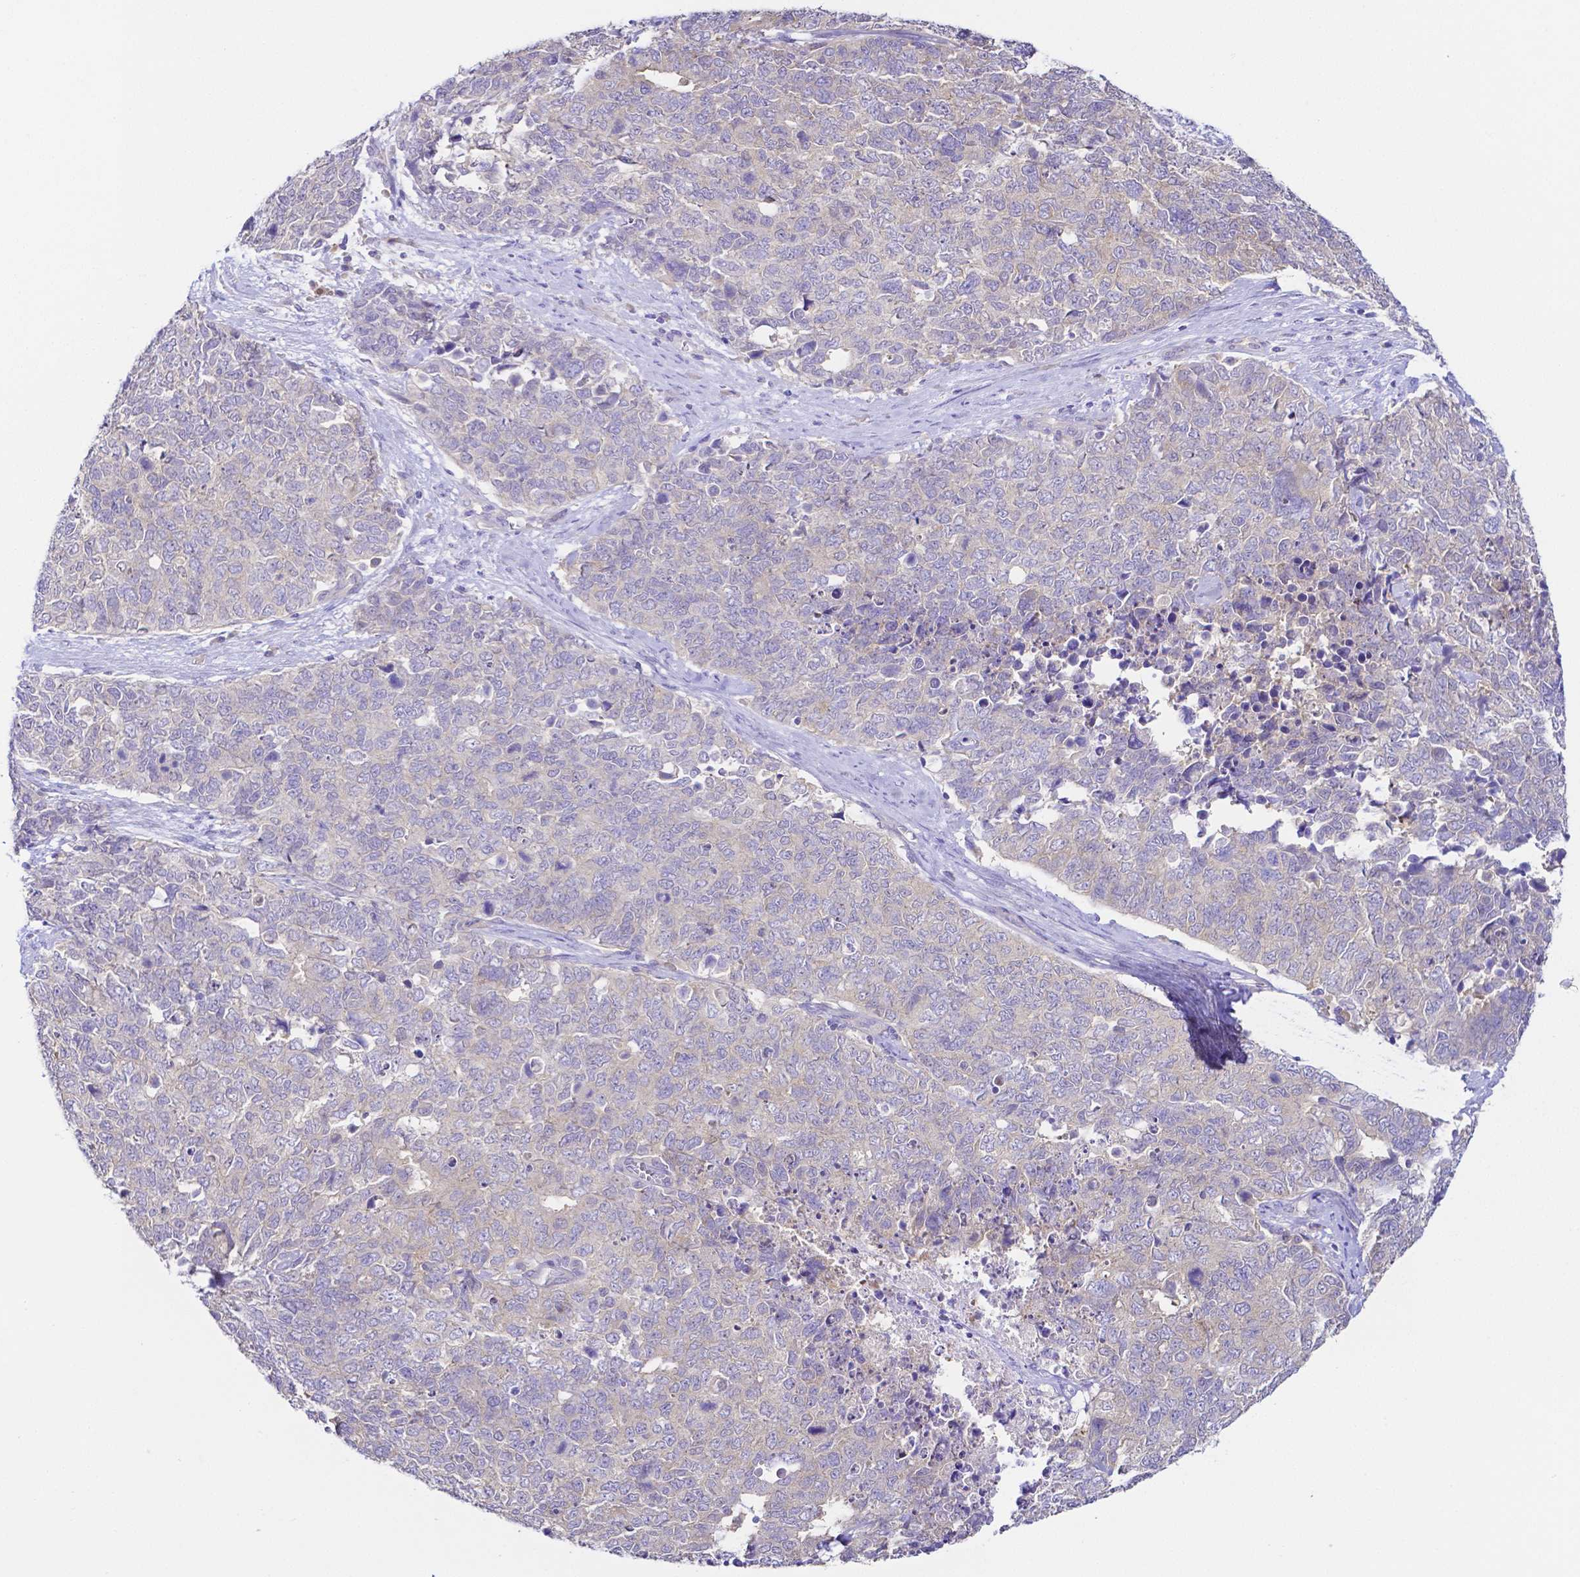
{"staining": {"intensity": "negative", "quantity": "none", "location": "none"}, "tissue": "cervical cancer", "cell_type": "Tumor cells", "image_type": "cancer", "snomed": [{"axis": "morphology", "description": "Adenocarcinoma, NOS"}, {"axis": "topography", "description": "Cervix"}], "caption": "Adenocarcinoma (cervical) was stained to show a protein in brown. There is no significant expression in tumor cells.", "gene": "PKP3", "patient": {"sex": "female", "age": 63}}